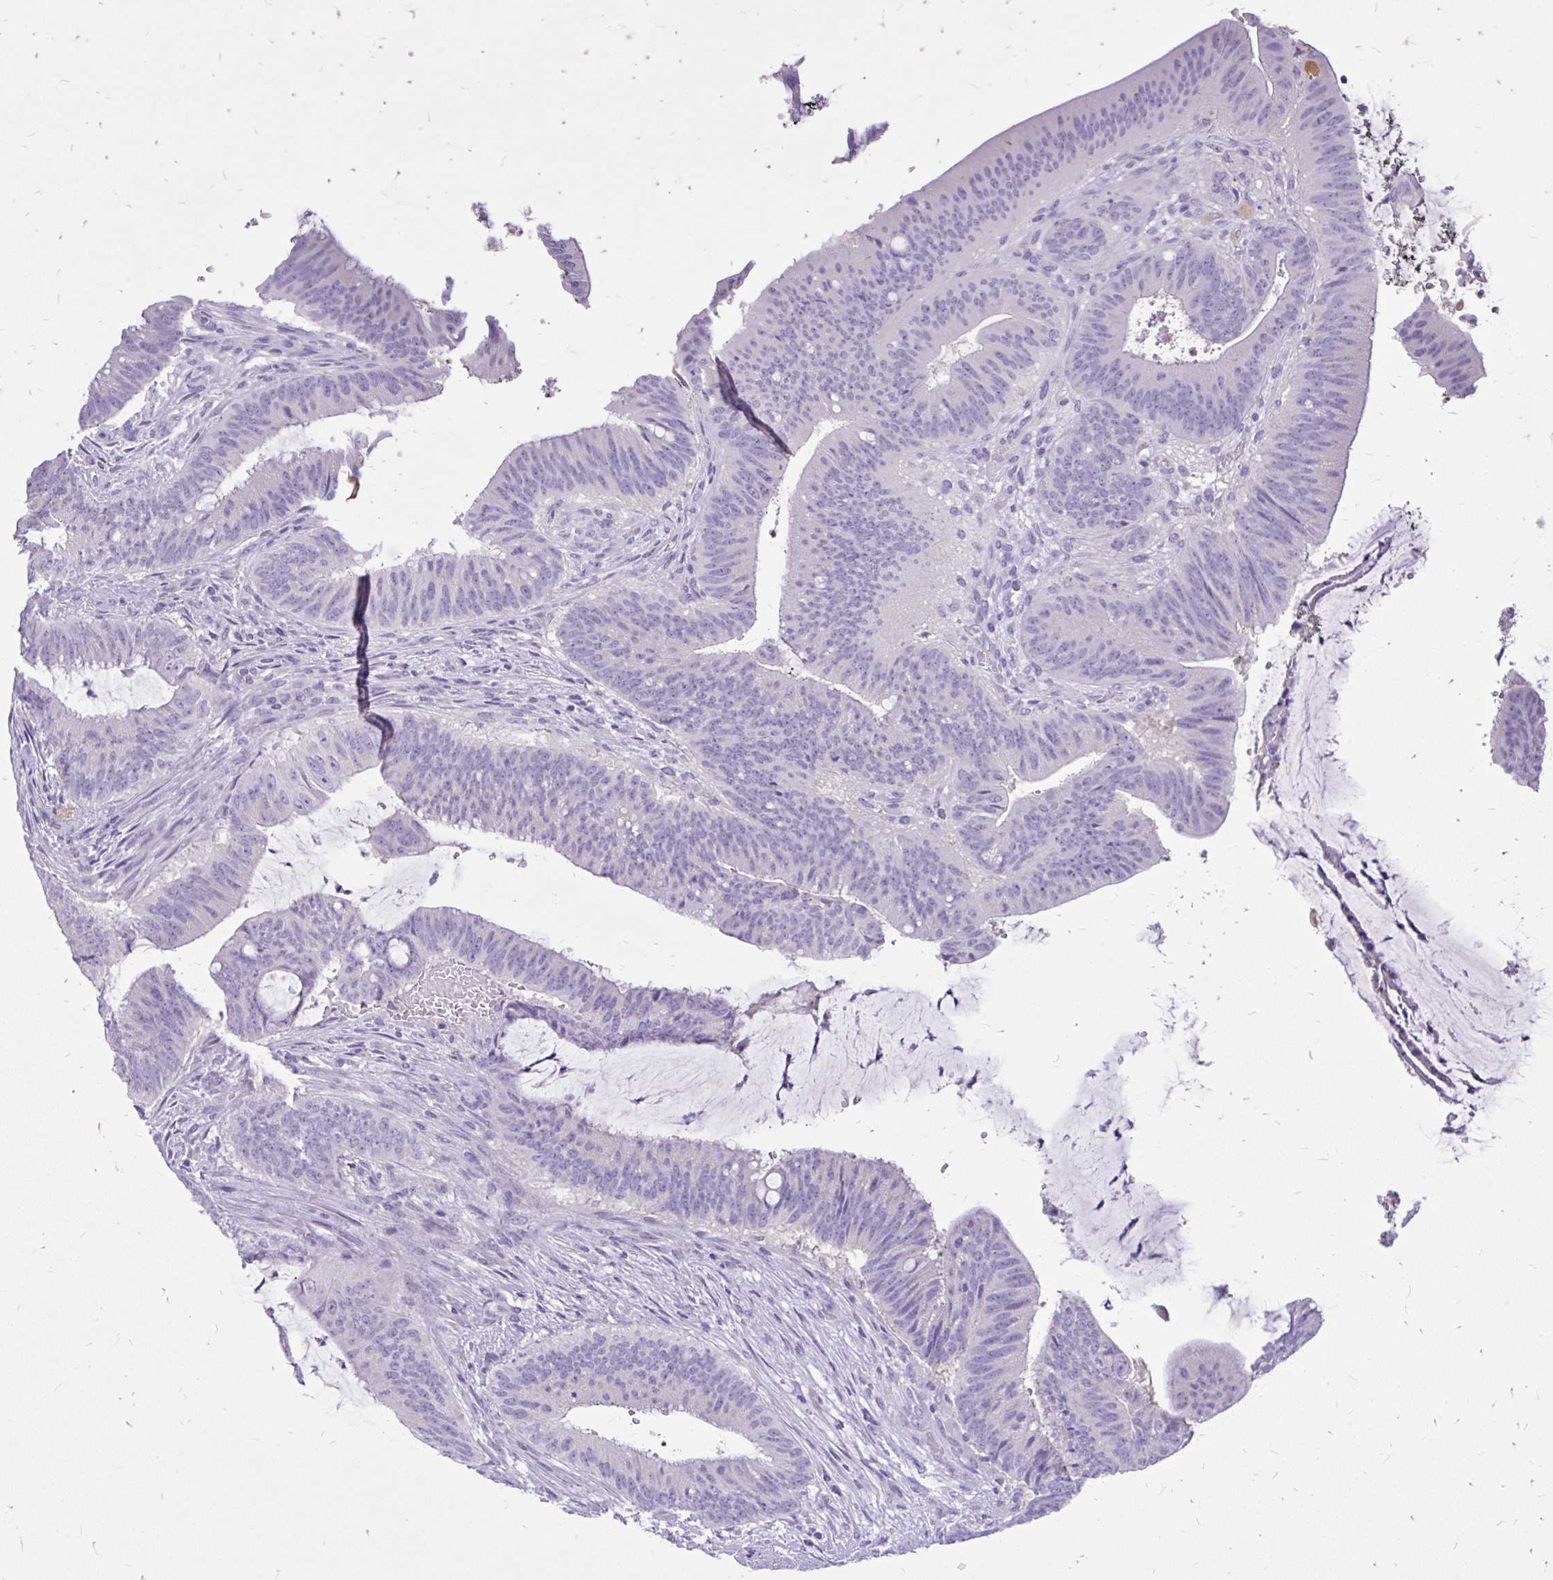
{"staining": {"intensity": "negative", "quantity": "none", "location": "none"}, "tissue": "colorectal cancer", "cell_type": "Tumor cells", "image_type": "cancer", "snomed": [{"axis": "morphology", "description": "Adenocarcinoma, NOS"}, {"axis": "topography", "description": "Colon"}], "caption": "The immunohistochemistry photomicrograph has no significant expression in tumor cells of colorectal cancer (adenocarcinoma) tissue.", "gene": "MAP1LC3A", "patient": {"sex": "female", "age": 43}}